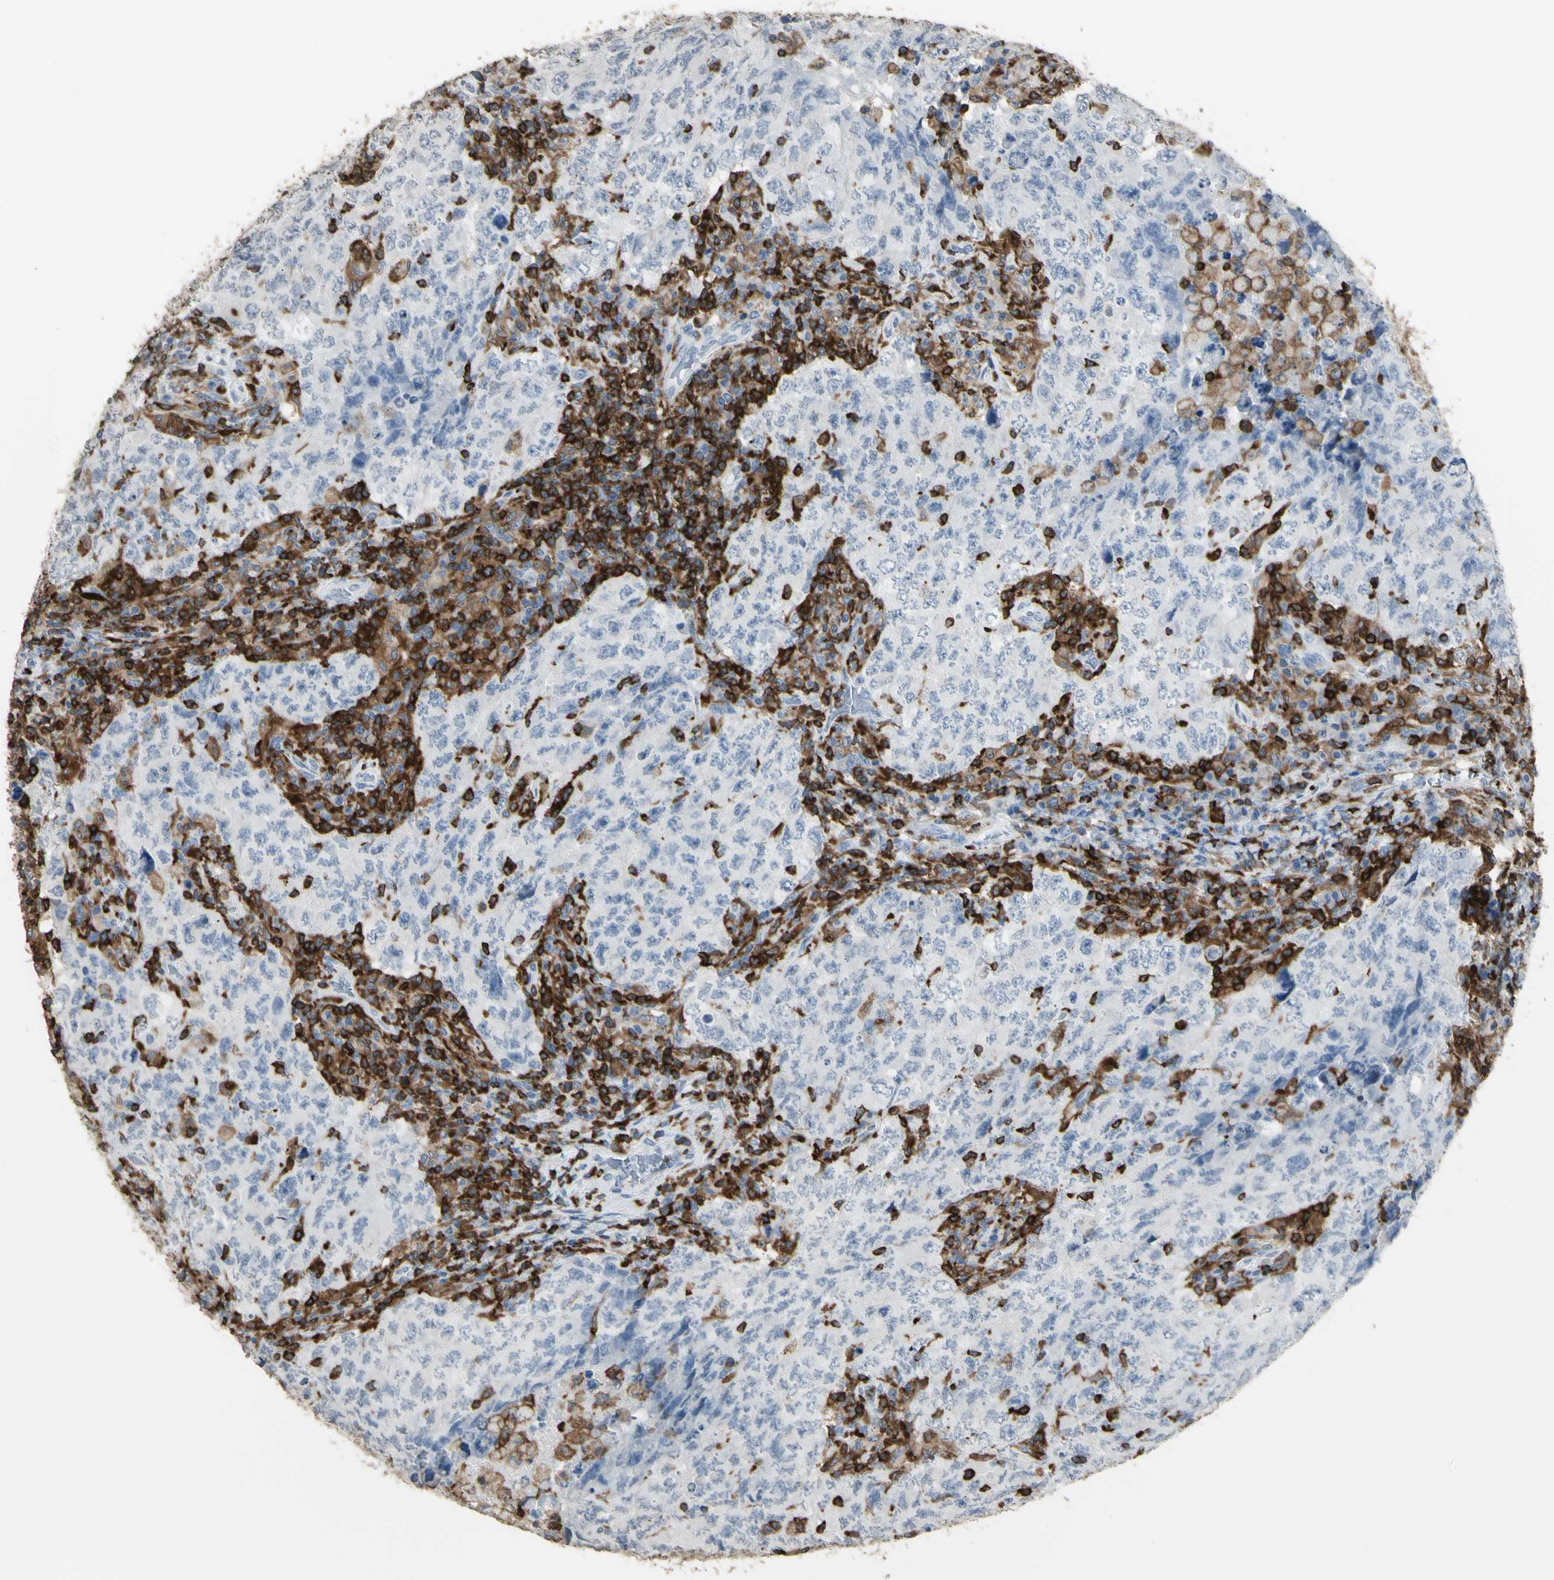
{"staining": {"intensity": "negative", "quantity": "none", "location": "none"}, "tissue": "testis cancer", "cell_type": "Tumor cells", "image_type": "cancer", "snomed": [{"axis": "morphology", "description": "Carcinoma, Embryonal, NOS"}, {"axis": "topography", "description": "Testis"}], "caption": "The histopathology image reveals no significant expression in tumor cells of testis cancer.", "gene": "PSTPIP1", "patient": {"sex": "male", "age": 26}}